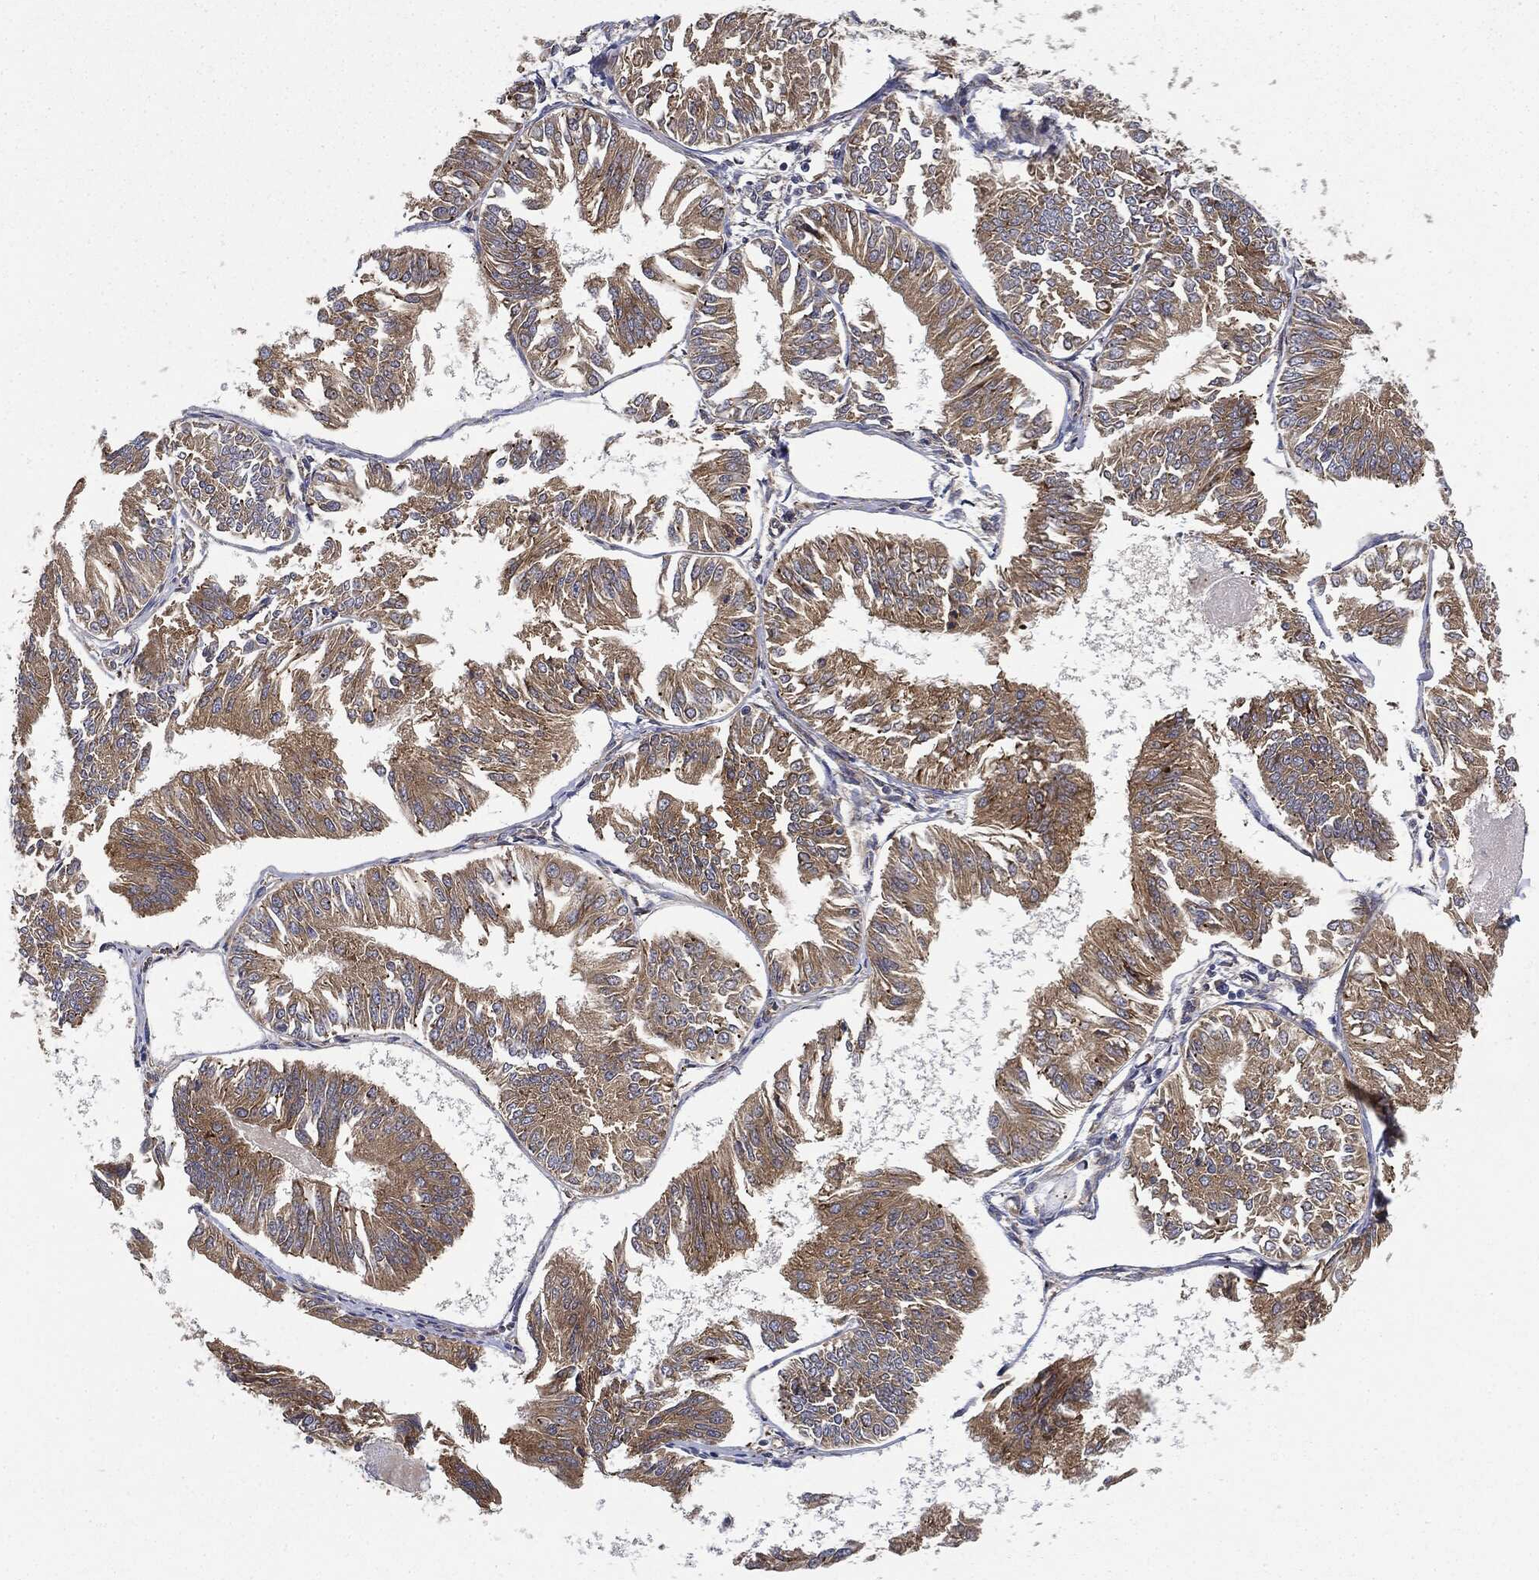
{"staining": {"intensity": "weak", "quantity": "25%-75%", "location": "cytoplasmic/membranous"}, "tissue": "endometrial cancer", "cell_type": "Tumor cells", "image_type": "cancer", "snomed": [{"axis": "morphology", "description": "Adenocarcinoma, NOS"}, {"axis": "topography", "description": "Endometrium"}], "caption": "The immunohistochemical stain labels weak cytoplasmic/membranous positivity in tumor cells of endometrial adenocarcinoma tissue.", "gene": "EIF2AK2", "patient": {"sex": "female", "age": 58}}